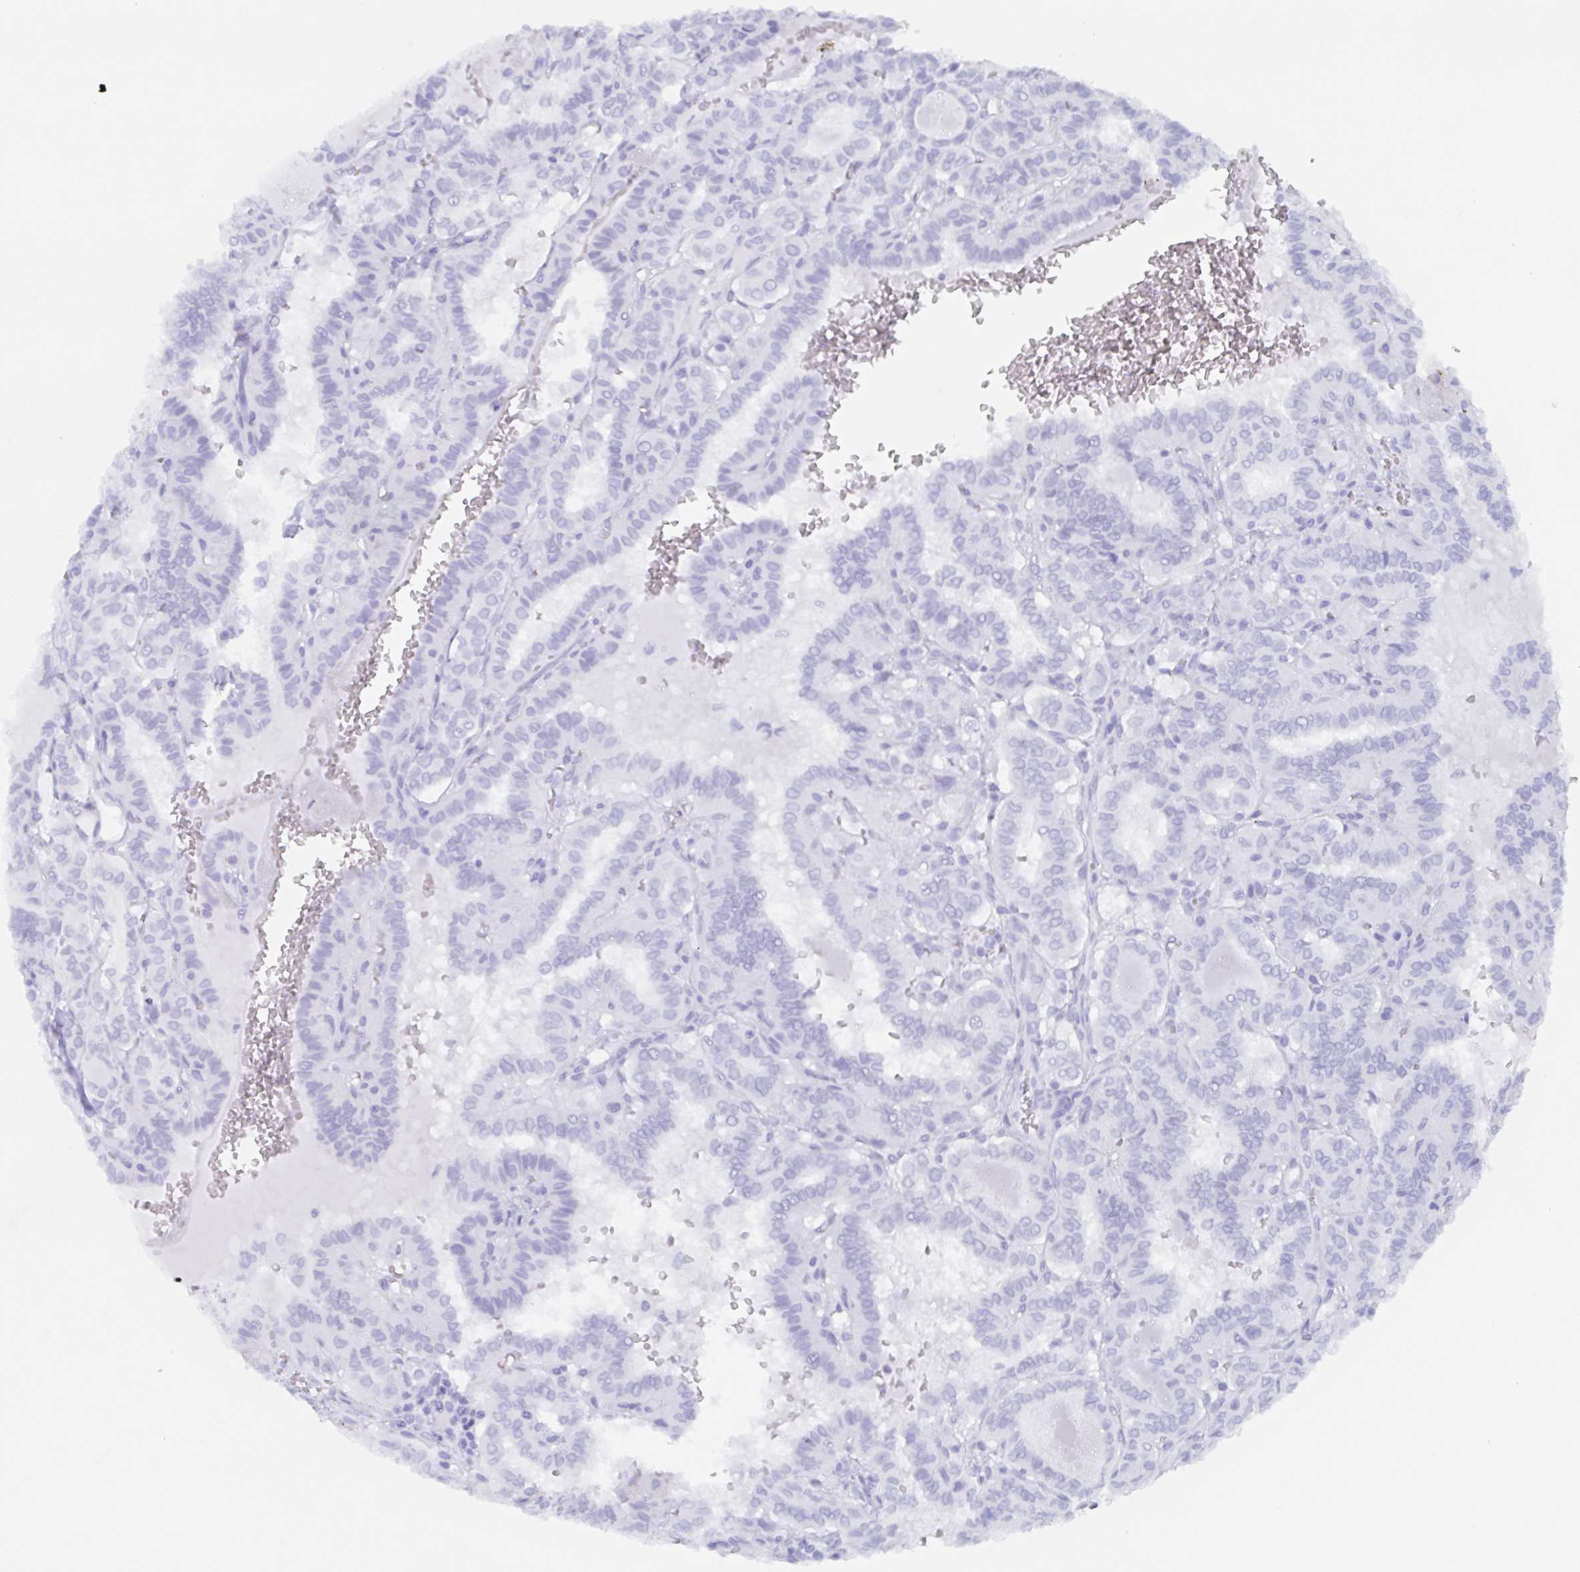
{"staining": {"intensity": "negative", "quantity": "none", "location": "none"}, "tissue": "thyroid cancer", "cell_type": "Tumor cells", "image_type": "cancer", "snomed": [{"axis": "morphology", "description": "Papillary adenocarcinoma, NOS"}, {"axis": "topography", "description": "Thyroid gland"}], "caption": "There is no significant staining in tumor cells of thyroid cancer (papillary adenocarcinoma). (Immunohistochemistry, brightfield microscopy, high magnification).", "gene": "AGFG2", "patient": {"sex": "female", "age": 21}}